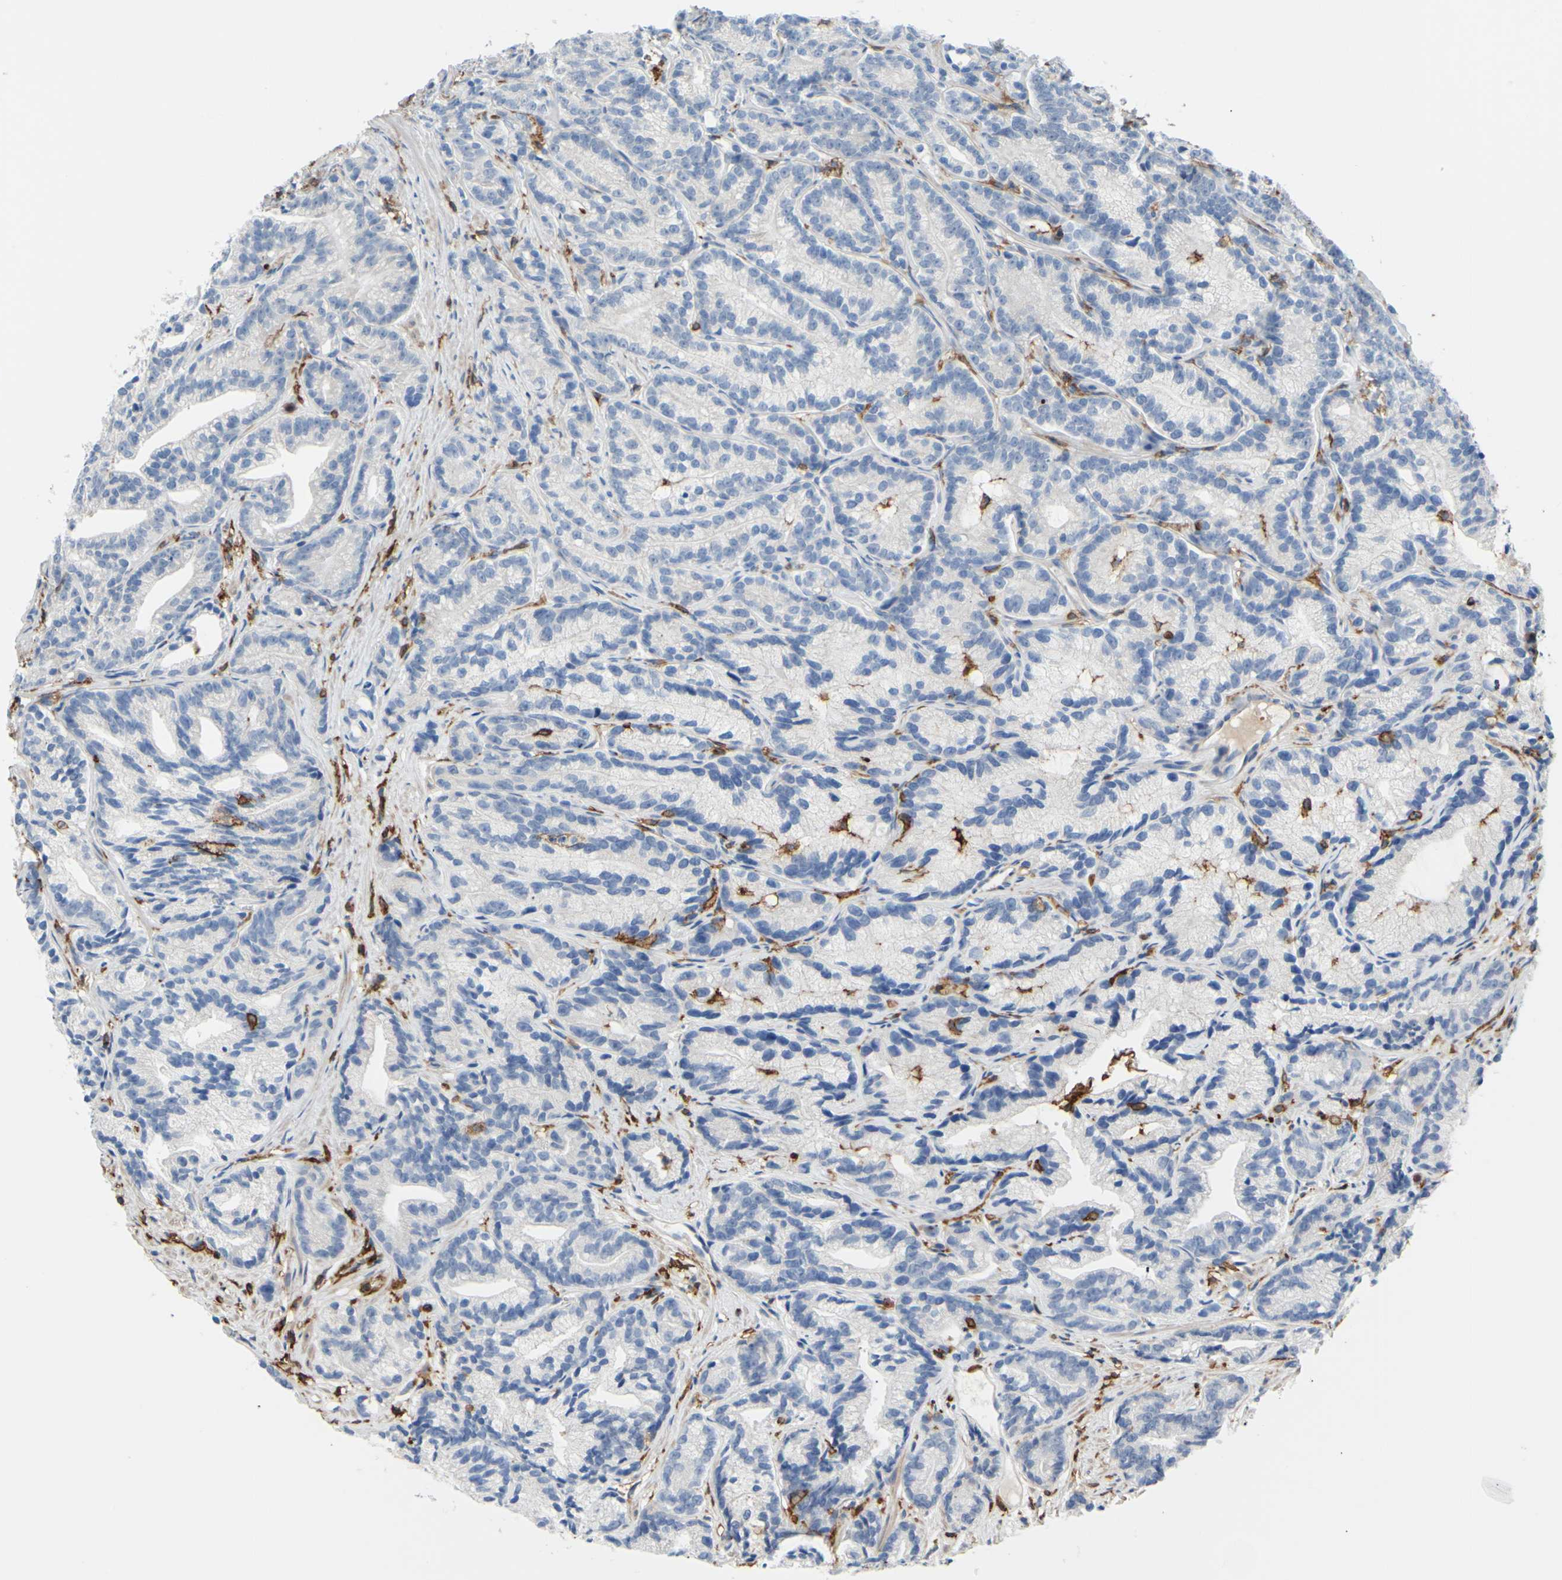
{"staining": {"intensity": "negative", "quantity": "none", "location": "none"}, "tissue": "prostate cancer", "cell_type": "Tumor cells", "image_type": "cancer", "snomed": [{"axis": "morphology", "description": "Adenocarcinoma, Low grade"}, {"axis": "topography", "description": "Prostate"}], "caption": "Immunohistochemistry (IHC) histopathology image of neoplastic tissue: adenocarcinoma (low-grade) (prostate) stained with DAB exhibits no significant protein positivity in tumor cells. (DAB immunohistochemistry (IHC) visualized using brightfield microscopy, high magnification).", "gene": "FCGR2A", "patient": {"sex": "male", "age": 89}}